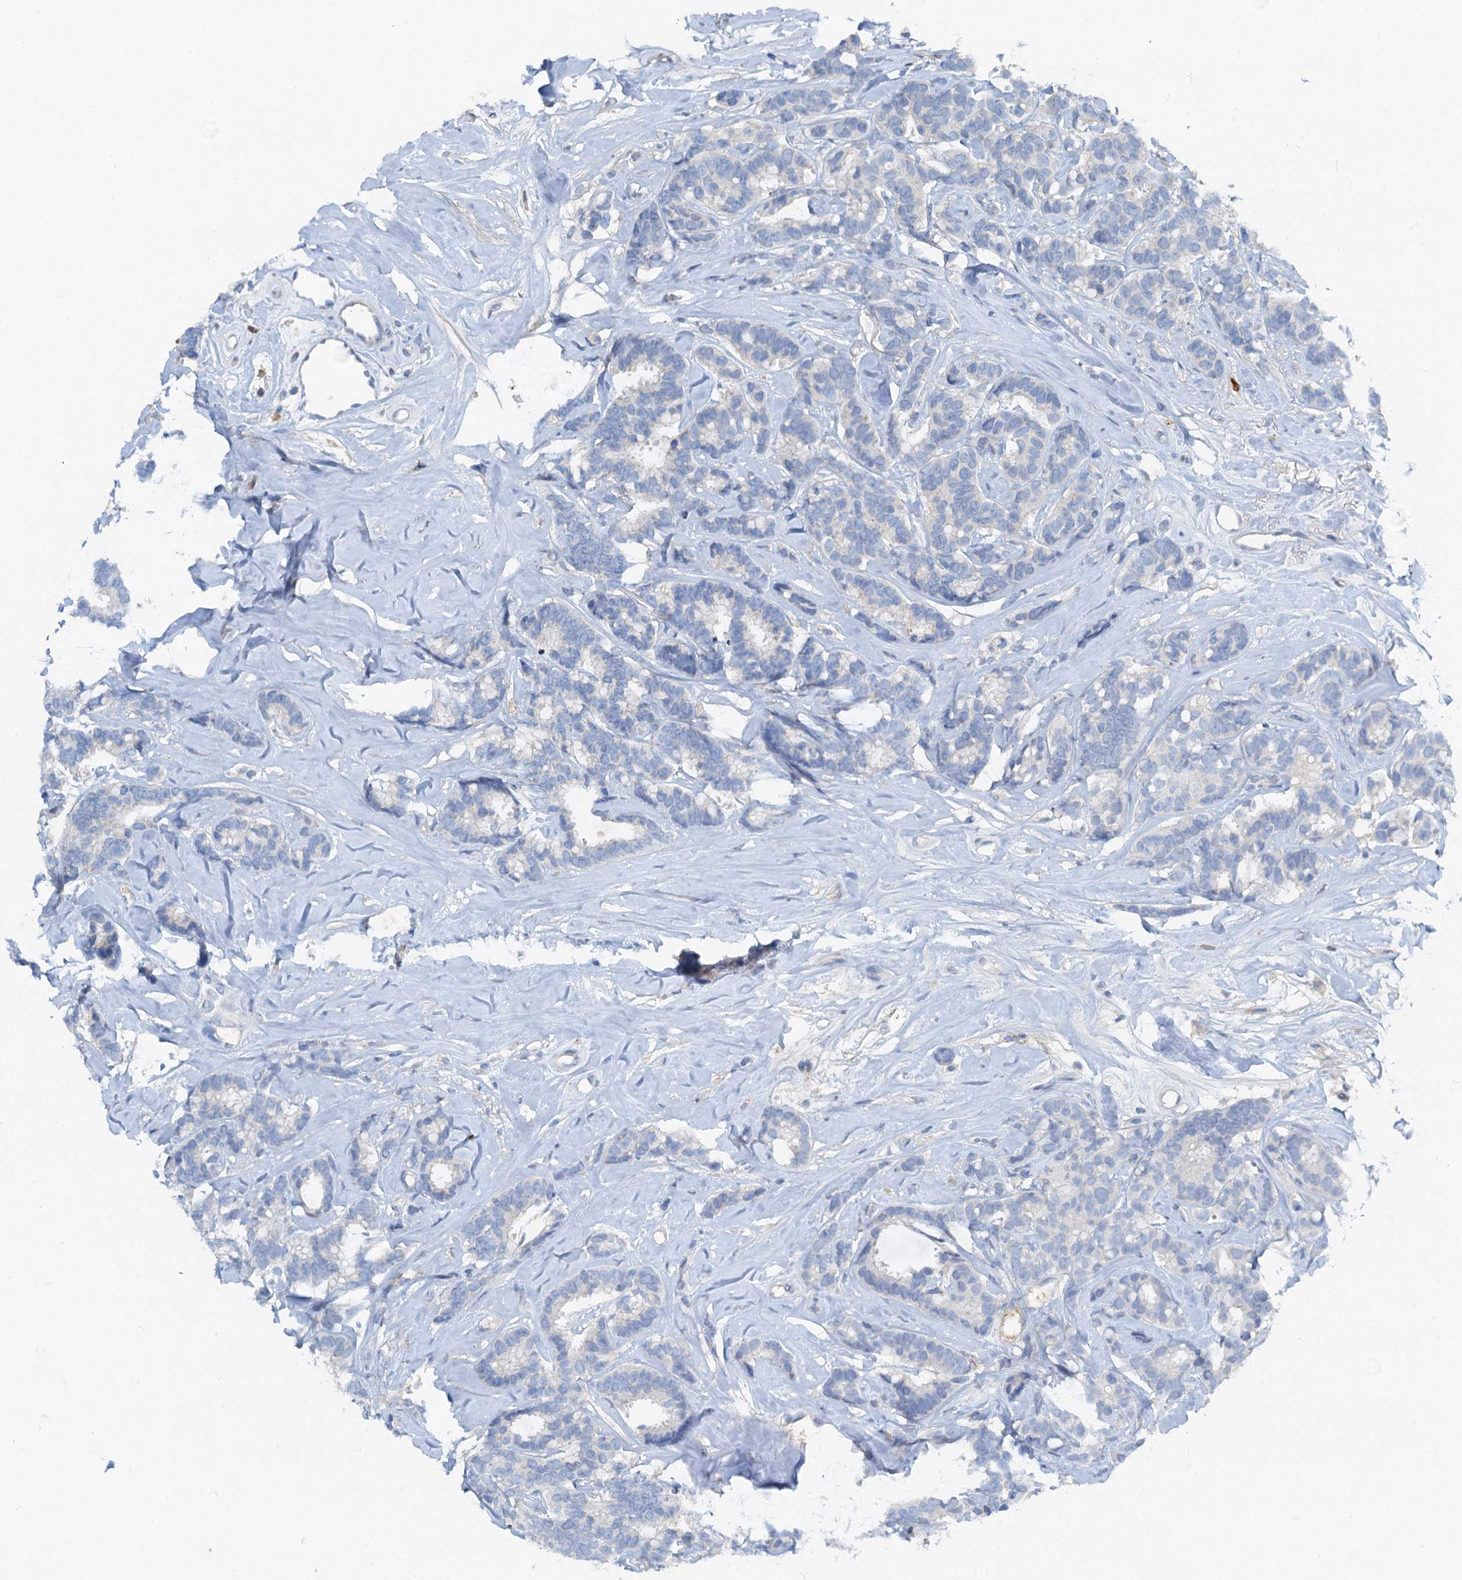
{"staining": {"intensity": "negative", "quantity": "none", "location": "none"}, "tissue": "breast cancer", "cell_type": "Tumor cells", "image_type": "cancer", "snomed": [{"axis": "morphology", "description": "Duct carcinoma"}, {"axis": "topography", "description": "Breast"}], "caption": "IHC of breast intraductal carcinoma demonstrates no staining in tumor cells.", "gene": "OTOA", "patient": {"sex": "female", "age": 87}}